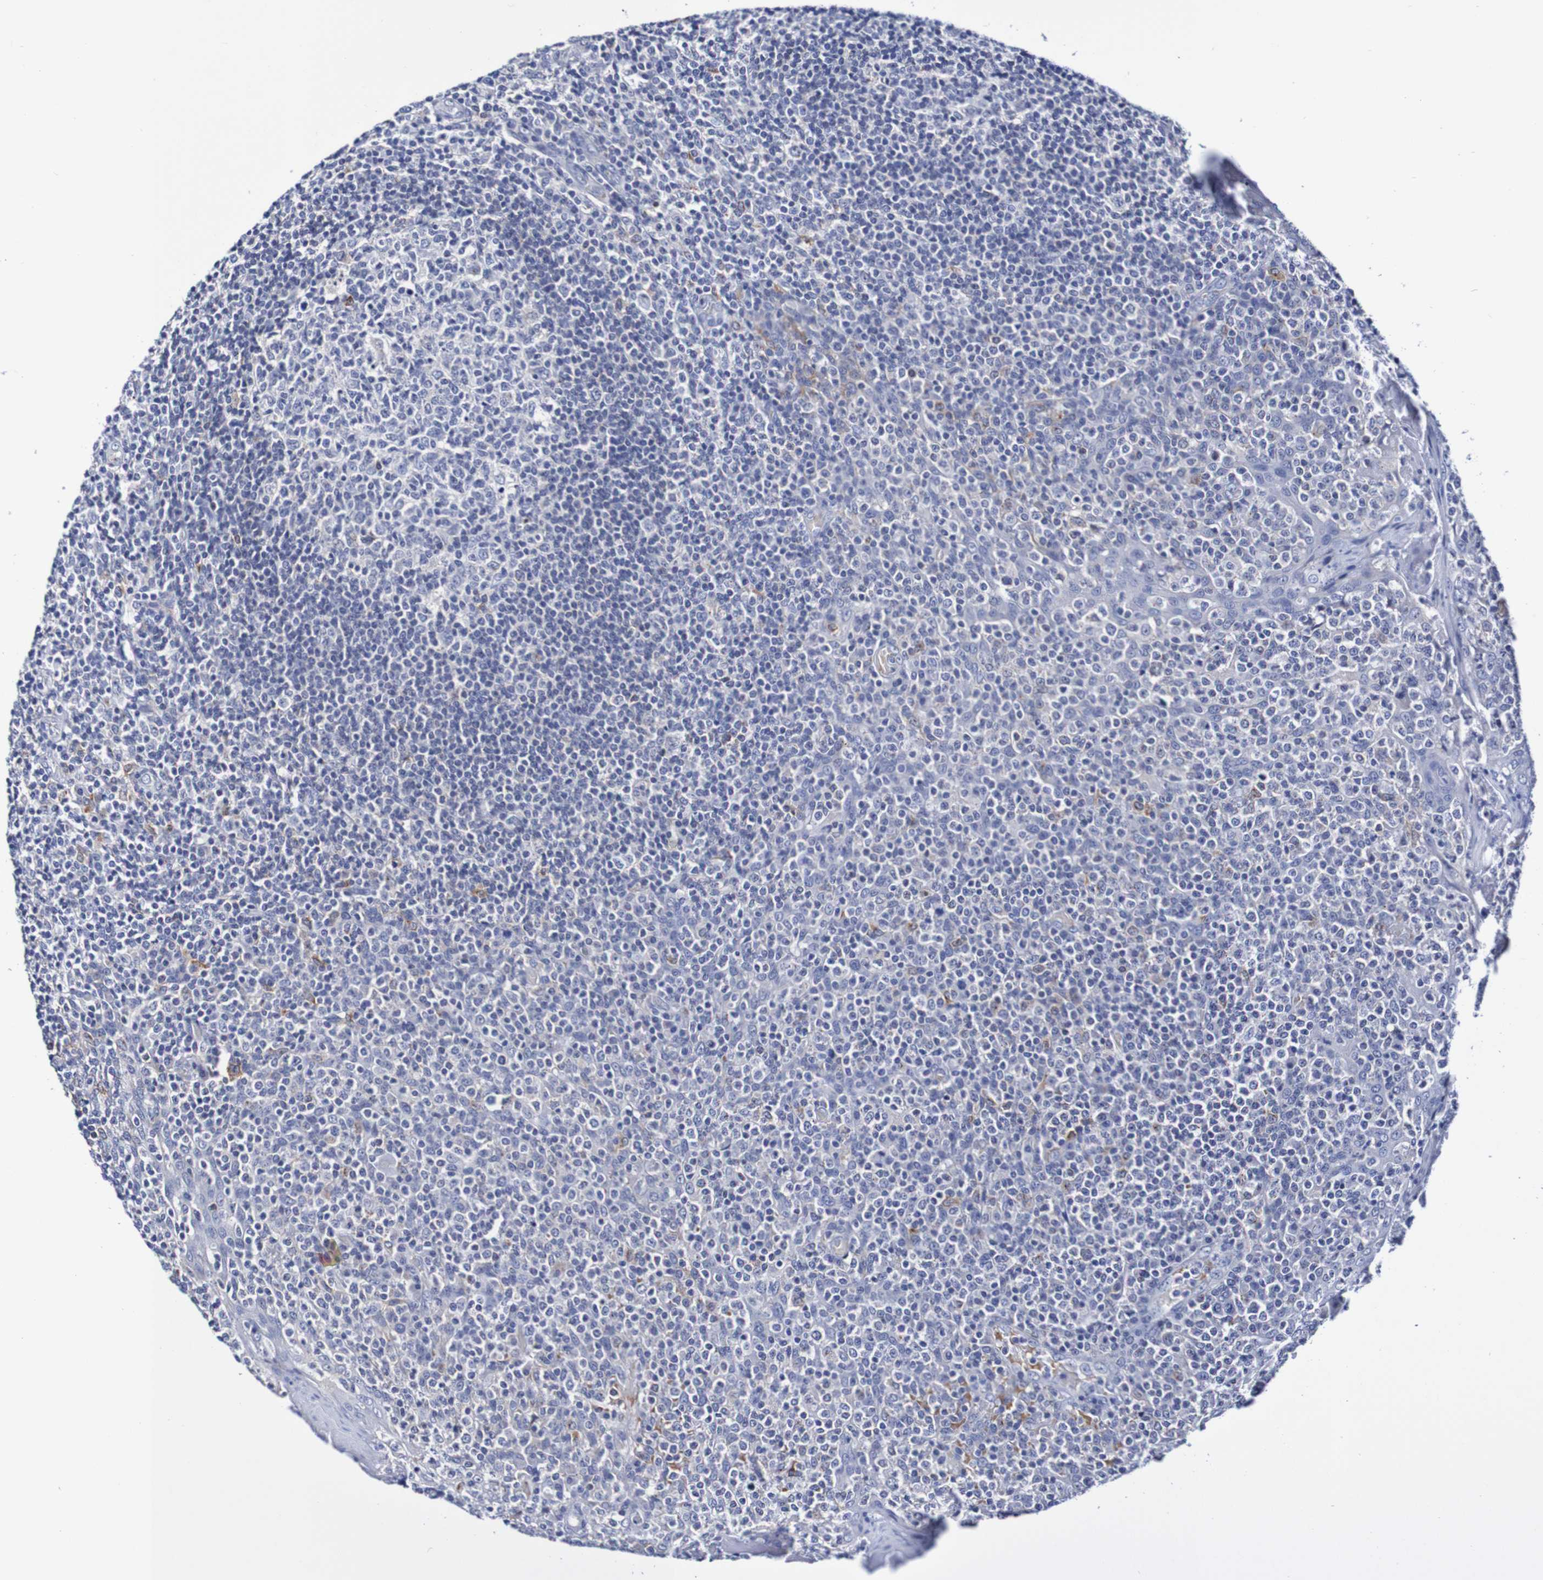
{"staining": {"intensity": "negative", "quantity": "none", "location": "none"}, "tissue": "tonsil", "cell_type": "Germinal center cells", "image_type": "normal", "snomed": [{"axis": "morphology", "description": "Normal tissue, NOS"}, {"axis": "topography", "description": "Tonsil"}], "caption": "A high-resolution photomicrograph shows immunohistochemistry (IHC) staining of normal tonsil, which reveals no significant positivity in germinal center cells. (Brightfield microscopy of DAB (3,3'-diaminobenzidine) IHC at high magnification).", "gene": "SEZ6", "patient": {"sex": "female", "age": 19}}